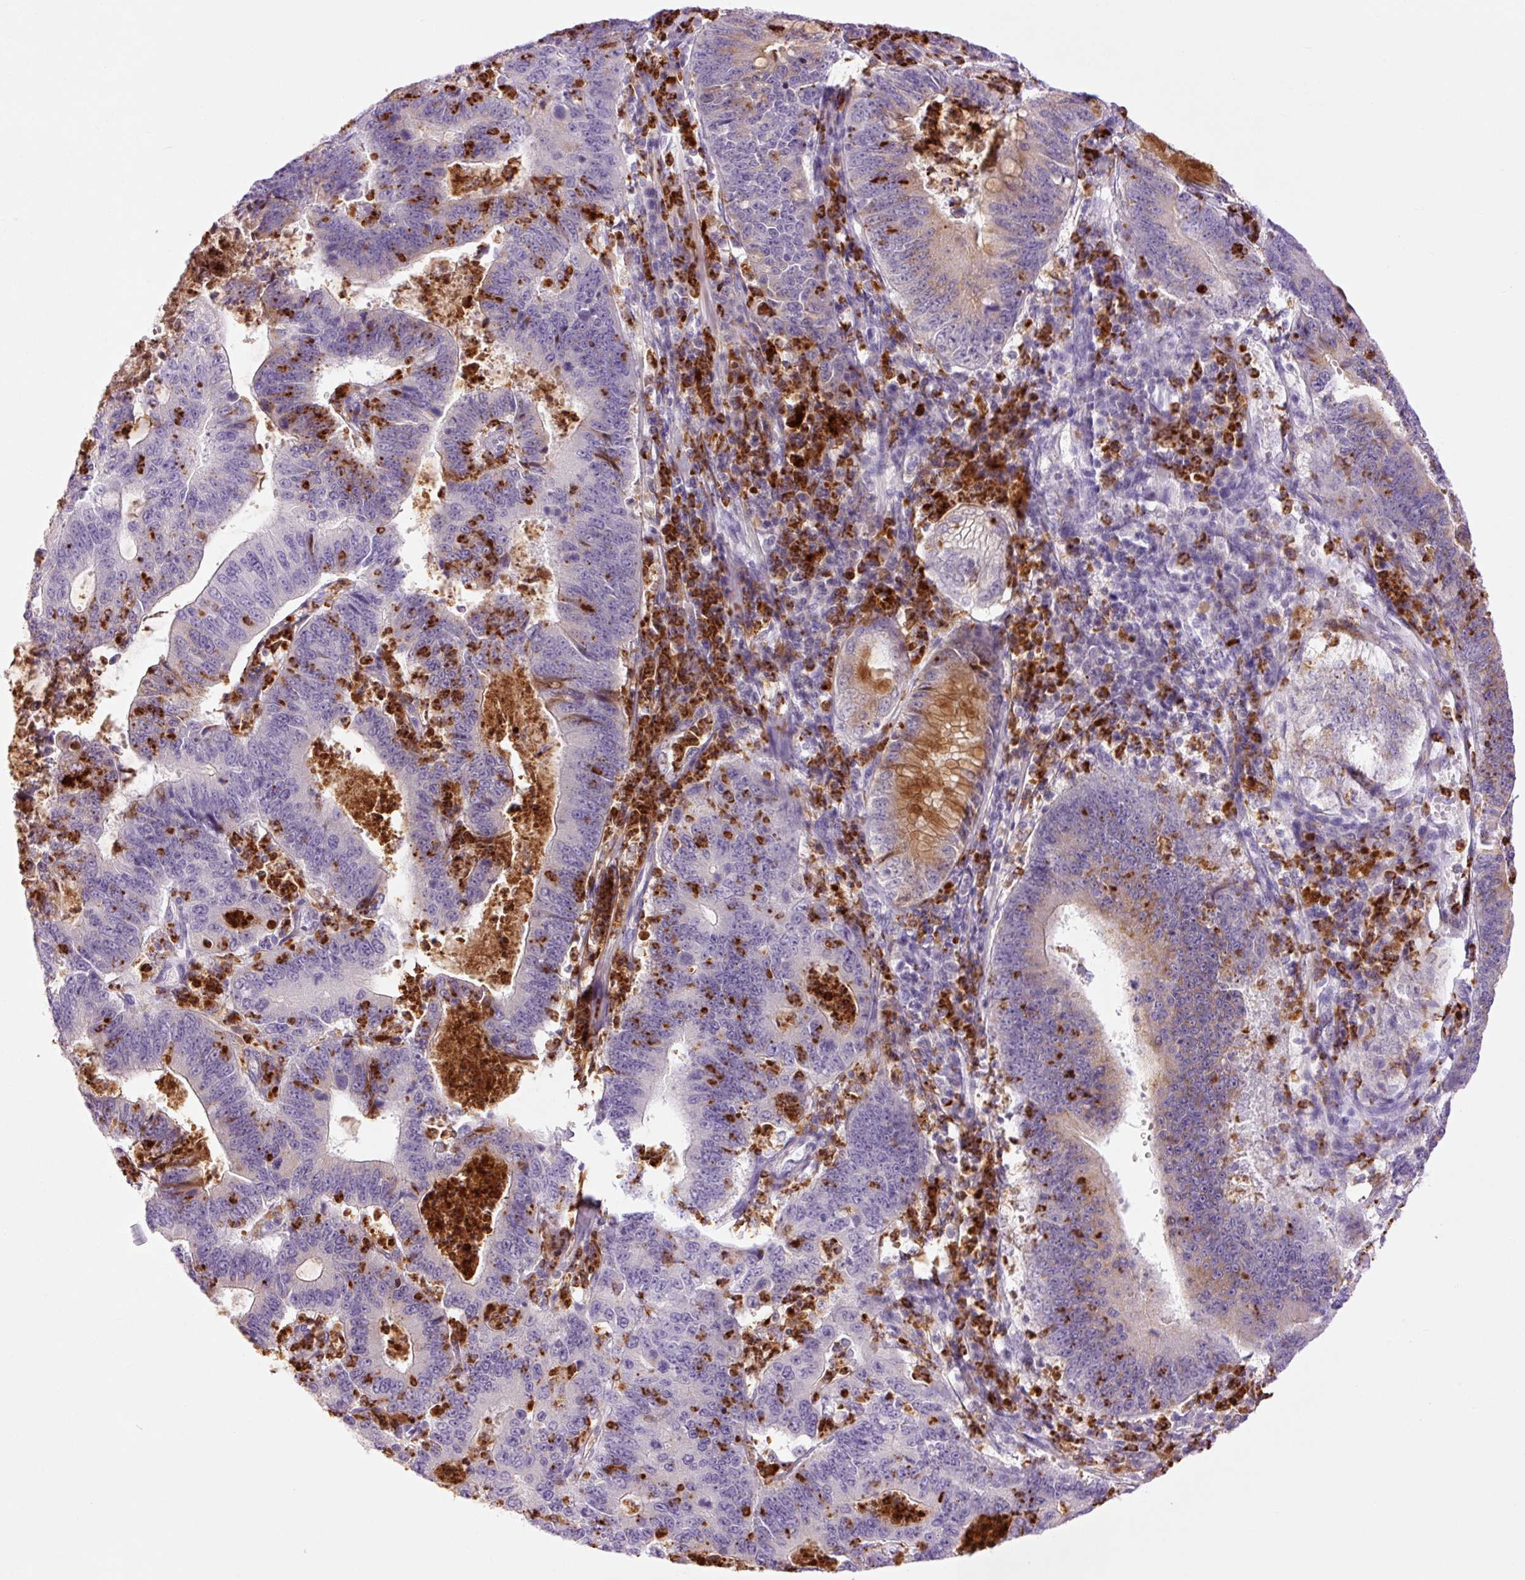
{"staining": {"intensity": "moderate", "quantity": "<25%", "location": "cytoplasmic/membranous"}, "tissue": "stomach cancer", "cell_type": "Tumor cells", "image_type": "cancer", "snomed": [{"axis": "morphology", "description": "Adenocarcinoma, NOS"}, {"axis": "topography", "description": "Stomach"}], "caption": "DAB immunohistochemical staining of adenocarcinoma (stomach) reveals moderate cytoplasmic/membranous protein positivity in about <25% of tumor cells.", "gene": "LYZ", "patient": {"sex": "male", "age": 59}}